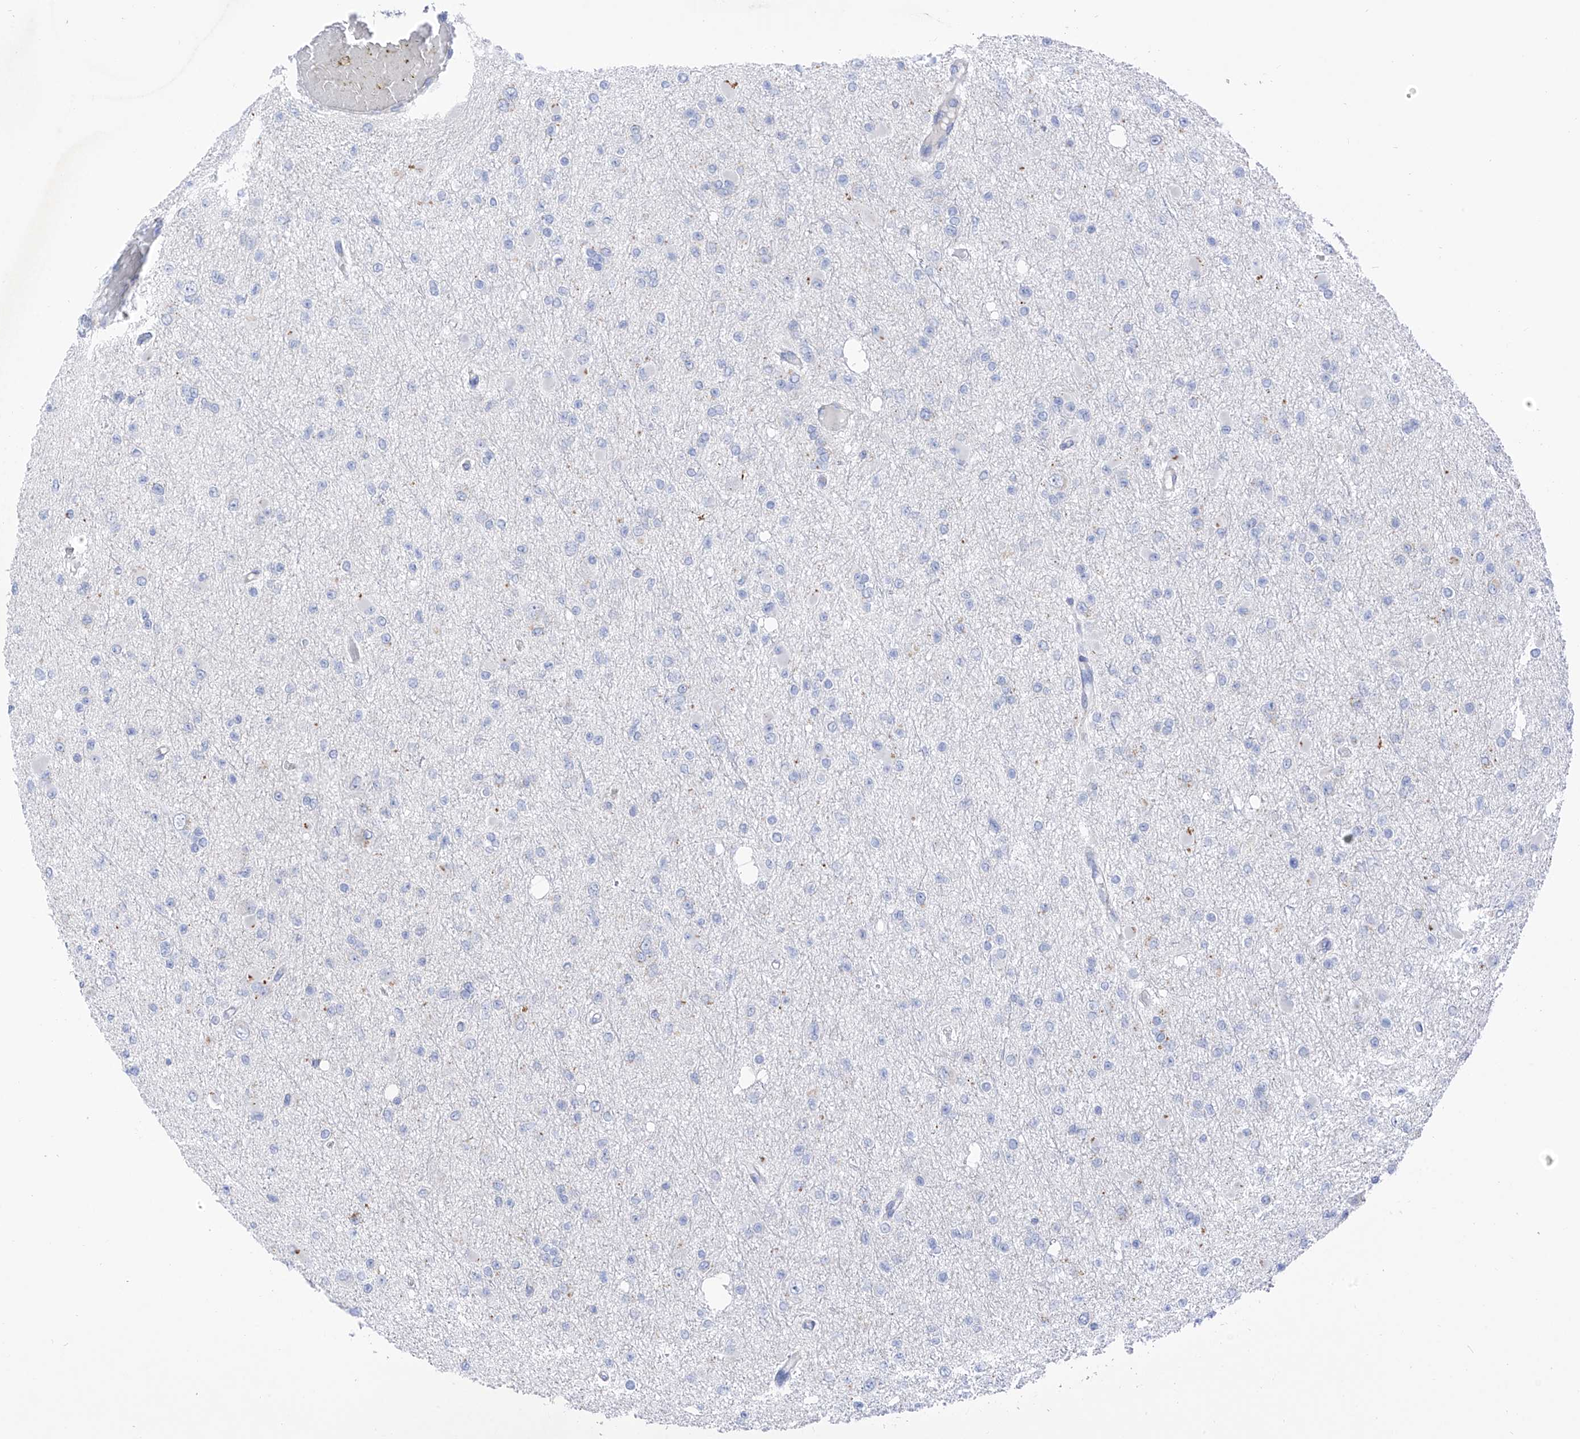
{"staining": {"intensity": "negative", "quantity": "none", "location": "none"}, "tissue": "glioma", "cell_type": "Tumor cells", "image_type": "cancer", "snomed": [{"axis": "morphology", "description": "Glioma, malignant, Low grade"}, {"axis": "topography", "description": "Brain"}], "caption": "Glioma was stained to show a protein in brown. There is no significant staining in tumor cells.", "gene": "ITGA9", "patient": {"sex": "female", "age": 22}}